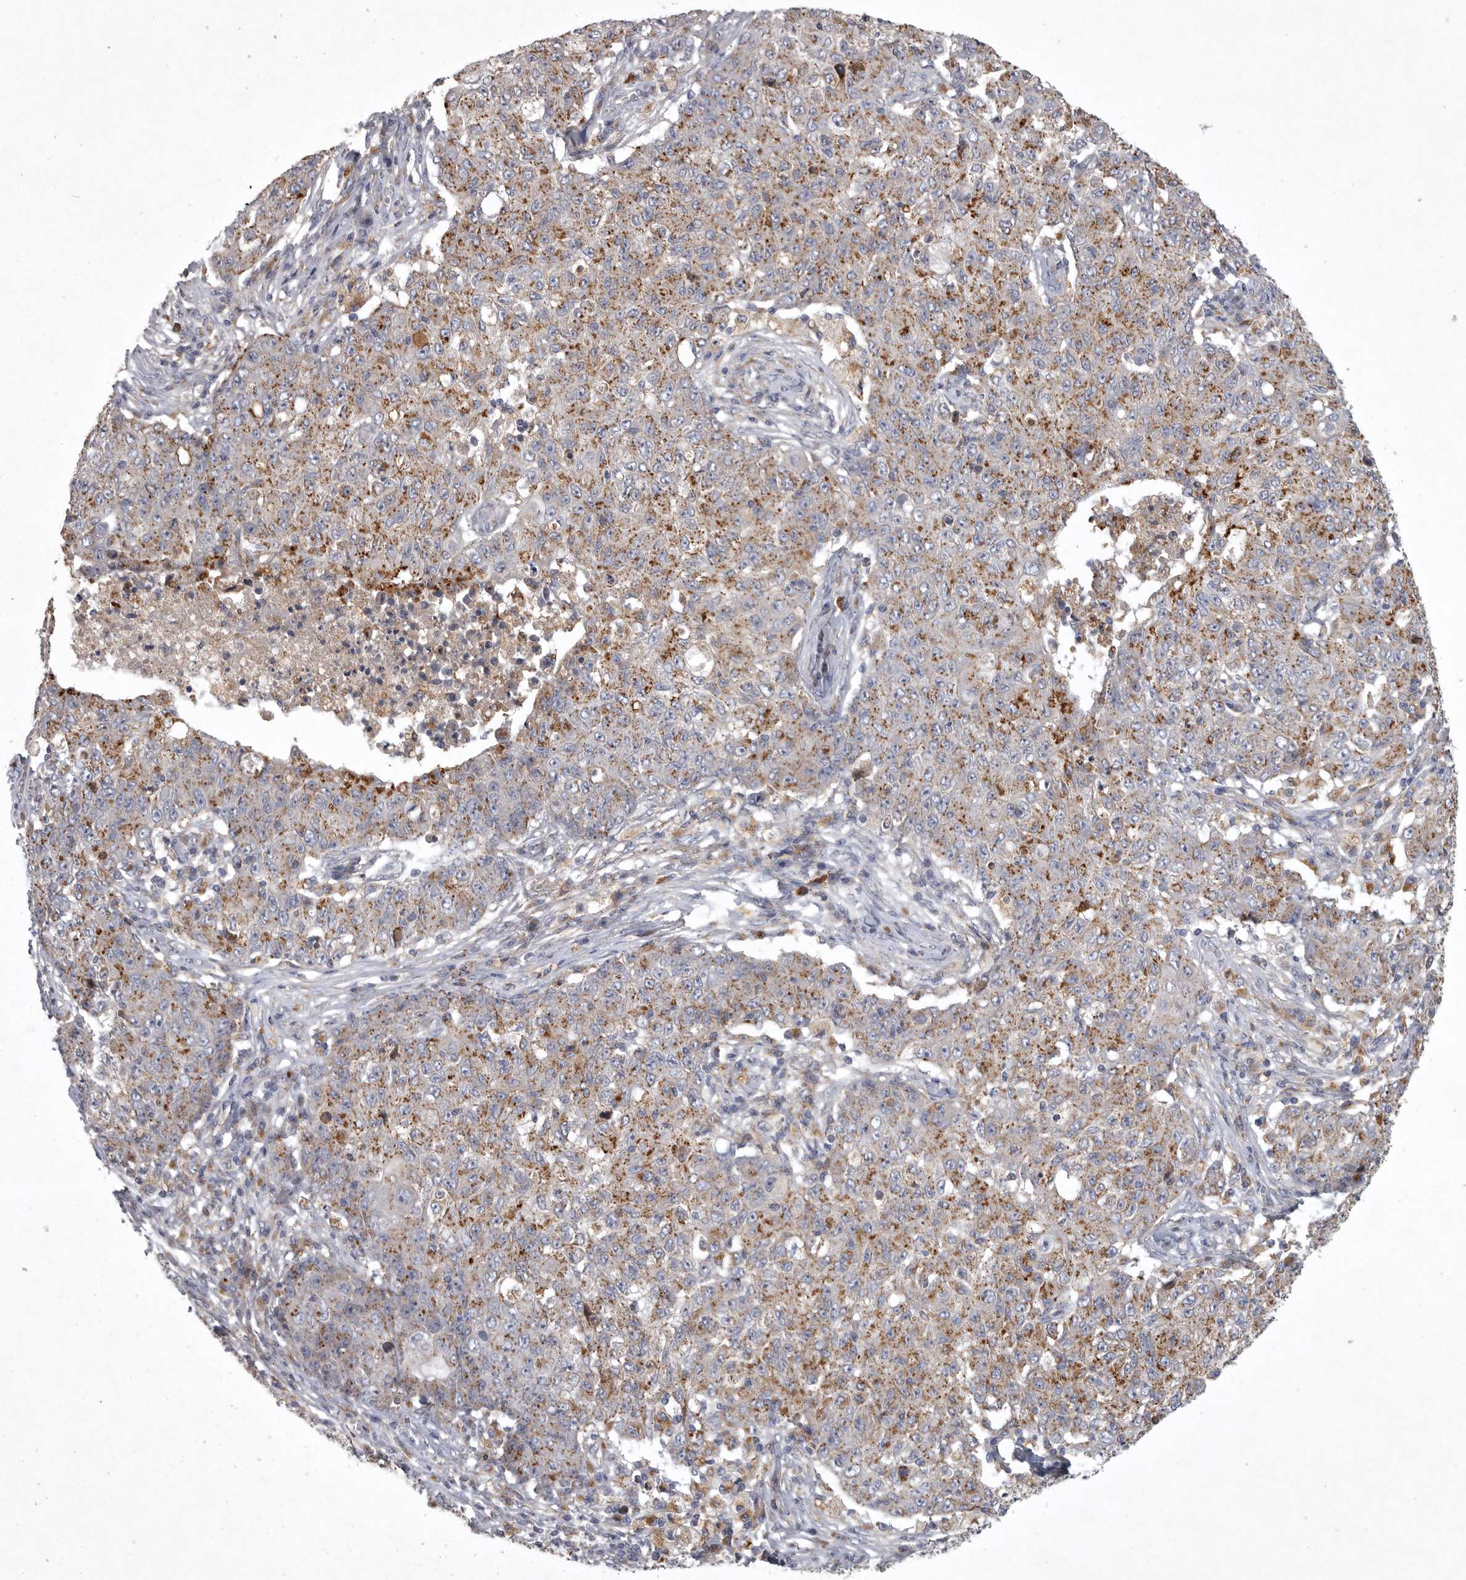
{"staining": {"intensity": "moderate", "quantity": ">75%", "location": "cytoplasmic/membranous"}, "tissue": "ovarian cancer", "cell_type": "Tumor cells", "image_type": "cancer", "snomed": [{"axis": "morphology", "description": "Carcinoma, endometroid"}, {"axis": "topography", "description": "Ovary"}], "caption": "High-power microscopy captured an immunohistochemistry image of ovarian endometroid carcinoma, revealing moderate cytoplasmic/membranous staining in approximately >75% of tumor cells.", "gene": "LAMTOR3", "patient": {"sex": "female", "age": 42}}